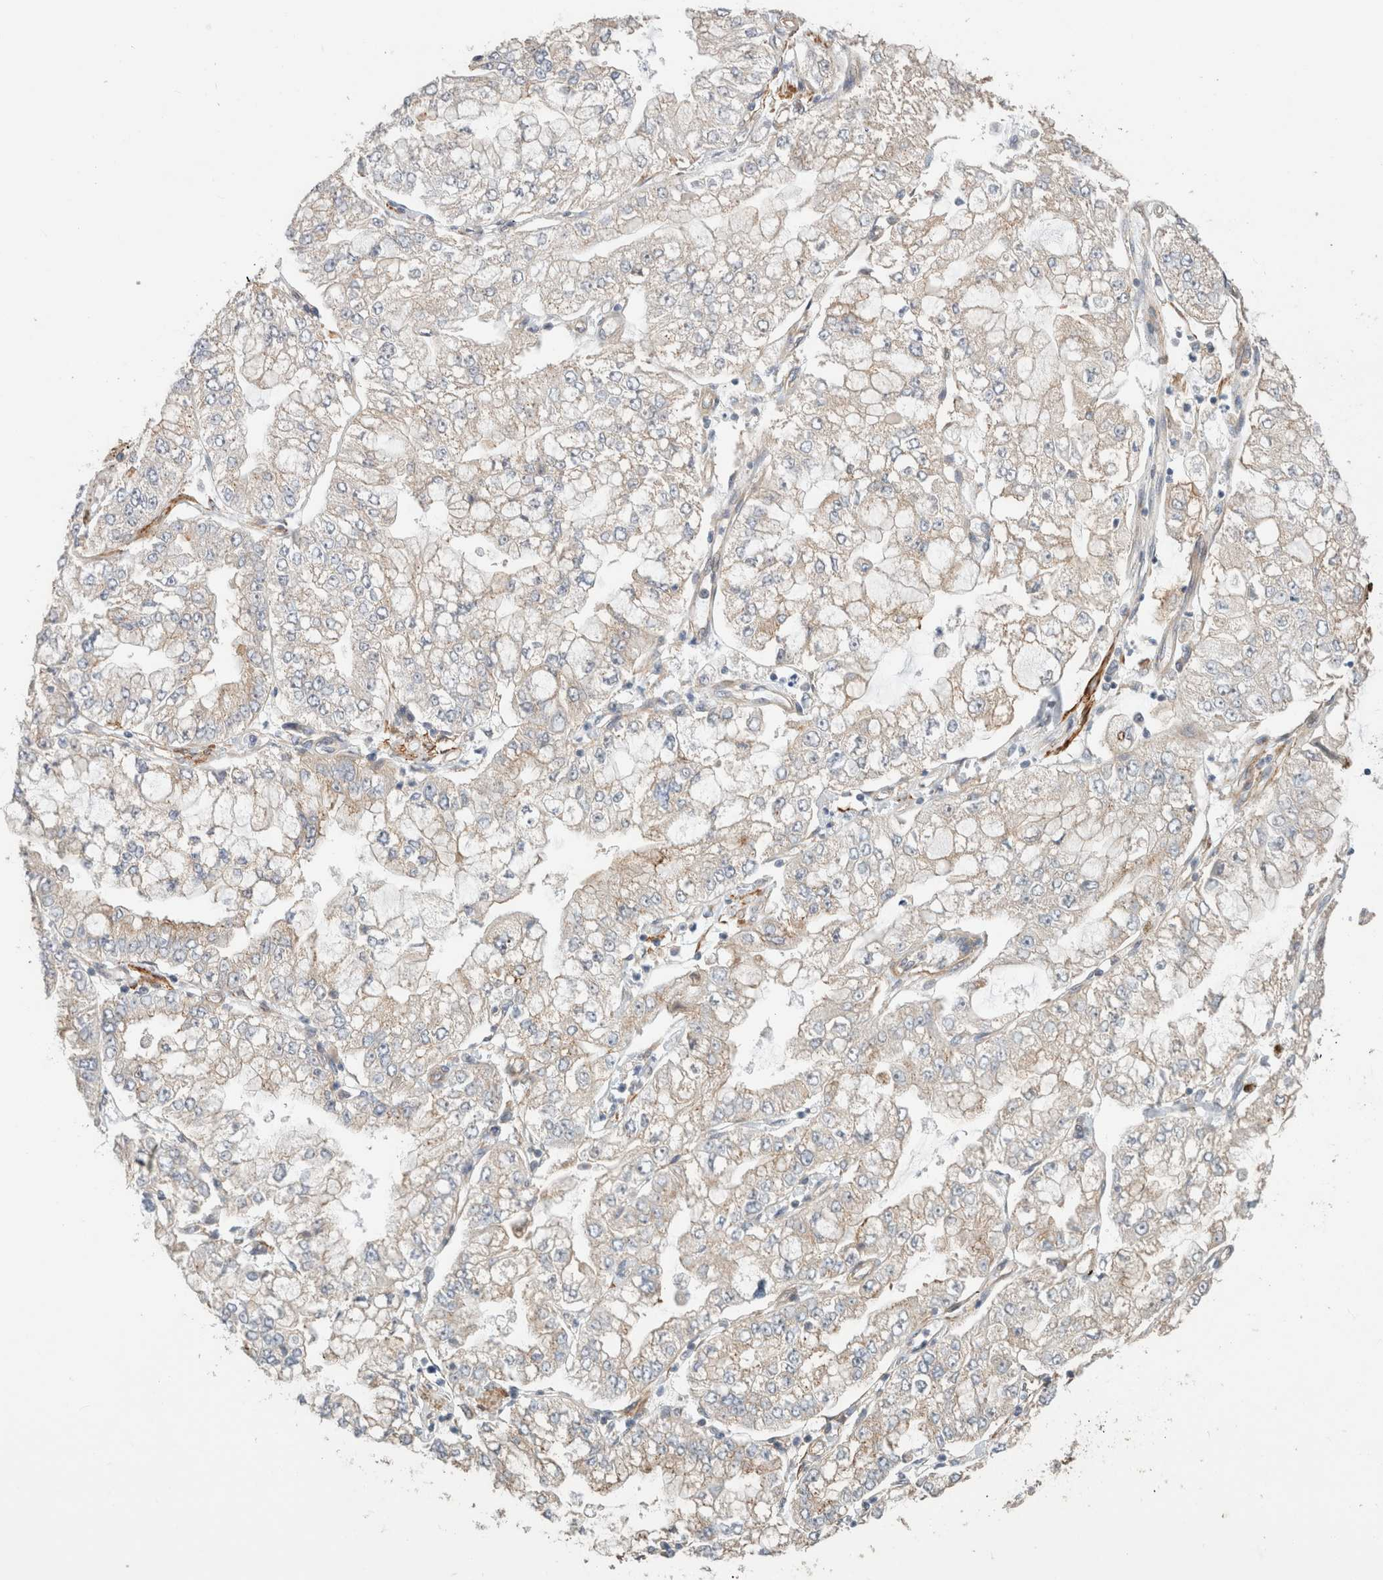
{"staining": {"intensity": "negative", "quantity": "none", "location": "none"}, "tissue": "stomach cancer", "cell_type": "Tumor cells", "image_type": "cancer", "snomed": [{"axis": "morphology", "description": "Adenocarcinoma, NOS"}, {"axis": "topography", "description": "Stomach"}], "caption": "Photomicrograph shows no protein staining in tumor cells of stomach adenocarcinoma tissue.", "gene": "ID3", "patient": {"sex": "male", "age": 76}}